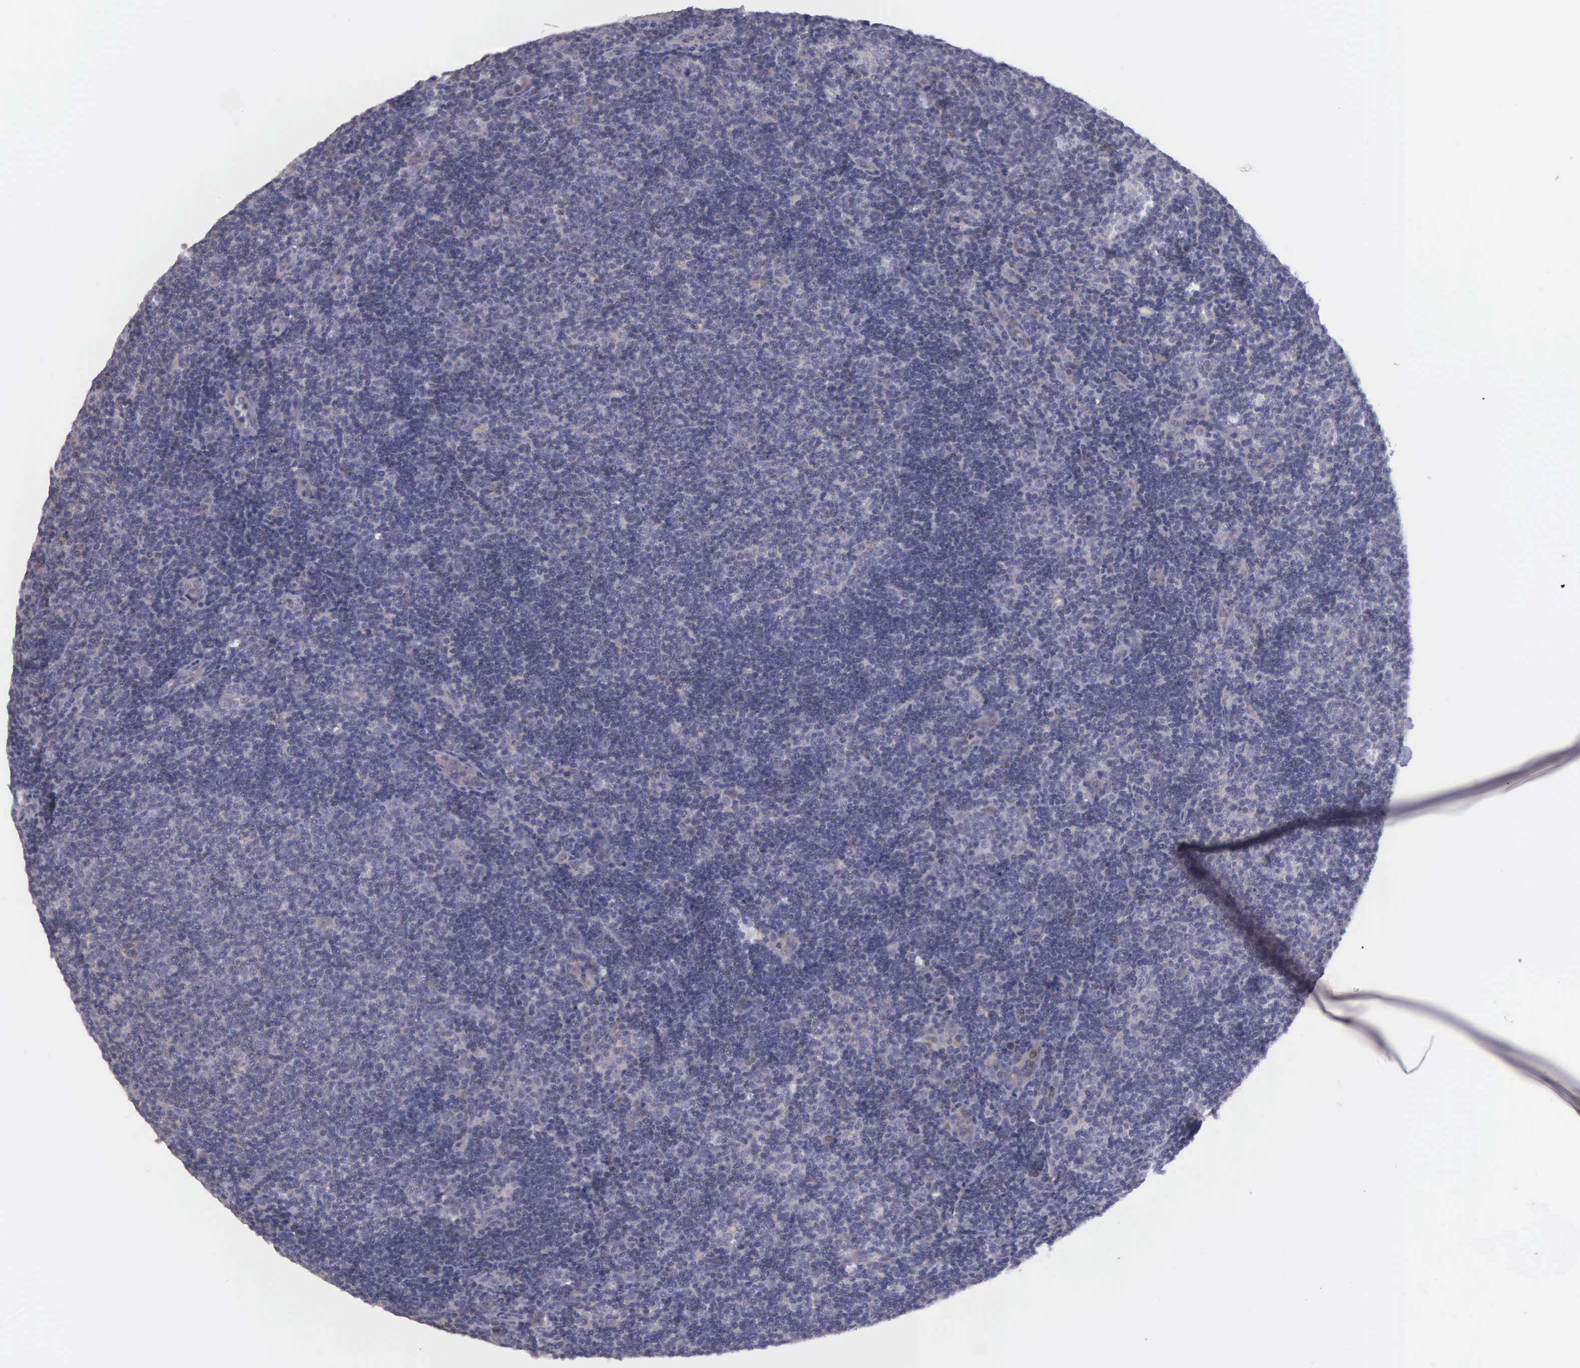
{"staining": {"intensity": "negative", "quantity": "none", "location": "none"}, "tissue": "lymphoma", "cell_type": "Tumor cells", "image_type": "cancer", "snomed": [{"axis": "morphology", "description": "Malignant lymphoma, non-Hodgkin's type, Low grade"}, {"axis": "topography", "description": "Lymph node"}], "caption": "This is an immunohistochemistry (IHC) photomicrograph of lymphoma. There is no staining in tumor cells.", "gene": "RTL10", "patient": {"sex": "male", "age": 49}}